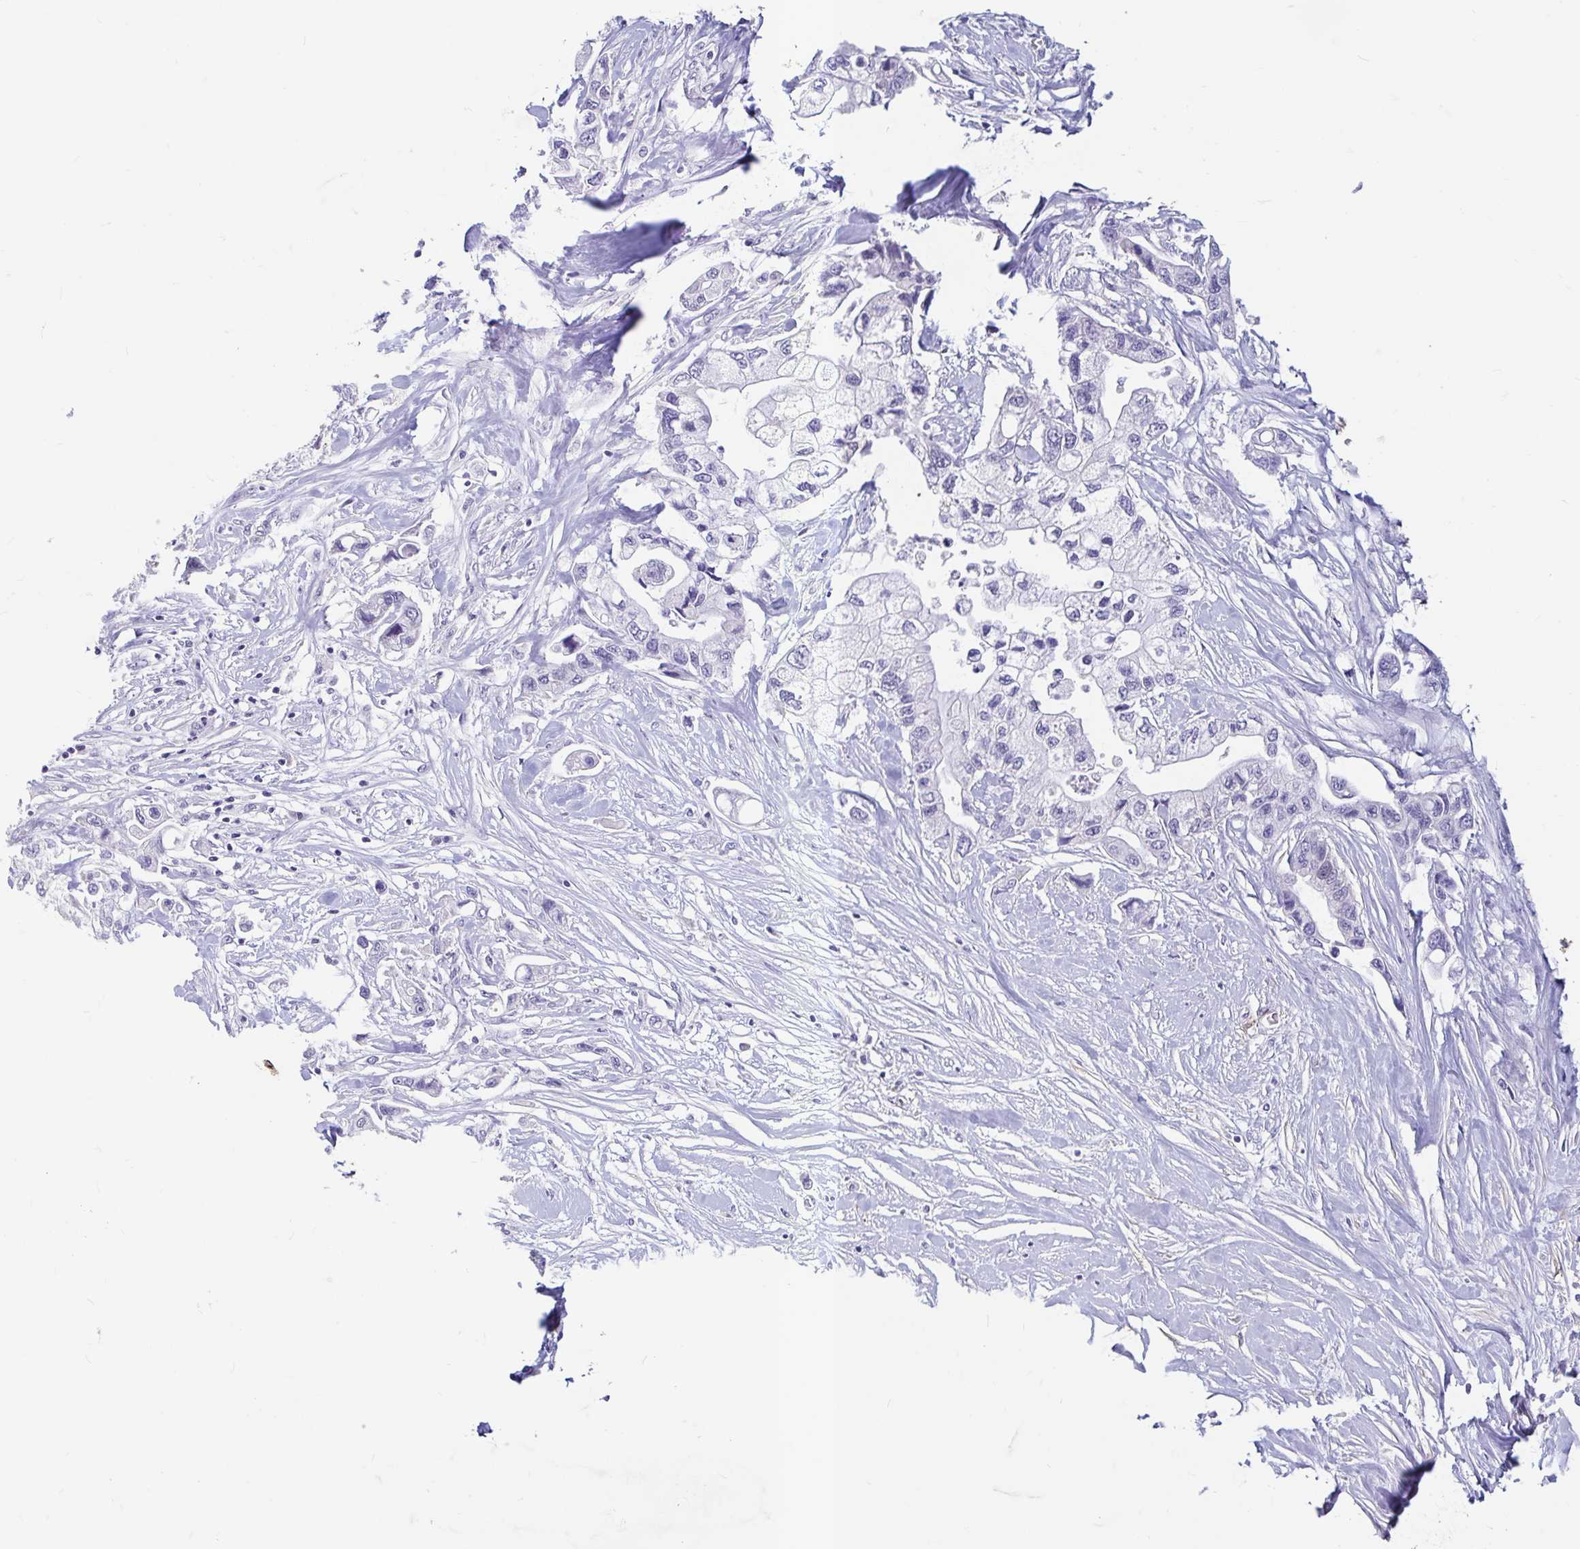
{"staining": {"intensity": "negative", "quantity": "none", "location": "none"}, "tissue": "pancreatic cancer", "cell_type": "Tumor cells", "image_type": "cancer", "snomed": [{"axis": "morphology", "description": "Adenocarcinoma, NOS"}, {"axis": "topography", "description": "Pancreas"}], "caption": "Pancreatic cancer was stained to show a protein in brown. There is no significant expression in tumor cells.", "gene": "ADH1A", "patient": {"sex": "male", "age": 61}}